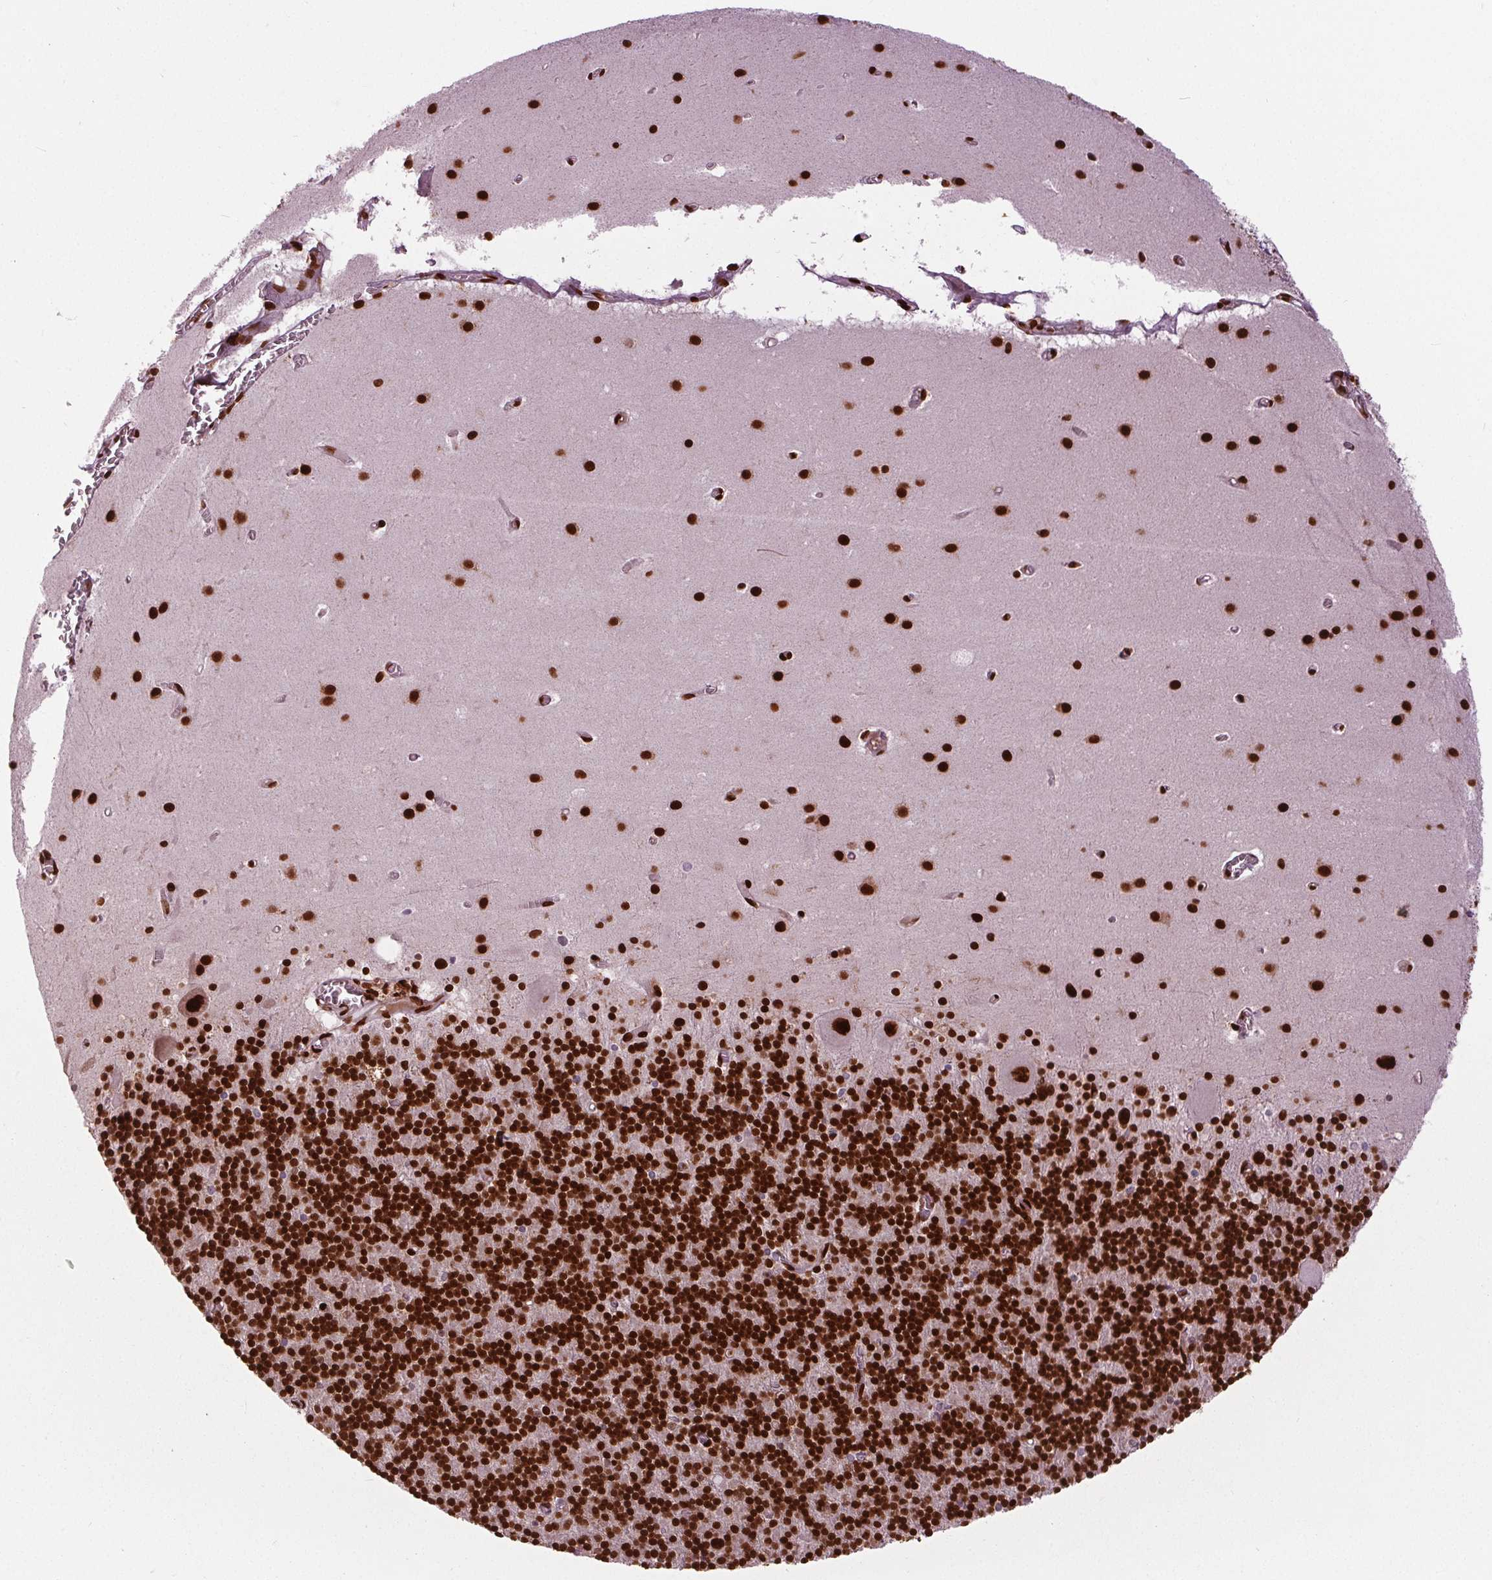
{"staining": {"intensity": "strong", "quantity": "25%-75%", "location": "nuclear"}, "tissue": "cerebellum", "cell_type": "Cells in granular layer", "image_type": "normal", "snomed": [{"axis": "morphology", "description": "Normal tissue, NOS"}, {"axis": "topography", "description": "Cerebellum"}], "caption": "The photomicrograph exhibits a brown stain indicating the presence of a protein in the nuclear of cells in granular layer in cerebellum. (DAB IHC, brown staining for protein, blue staining for nuclei).", "gene": "BRD4", "patient": {"sex": "male", "age": 70}}